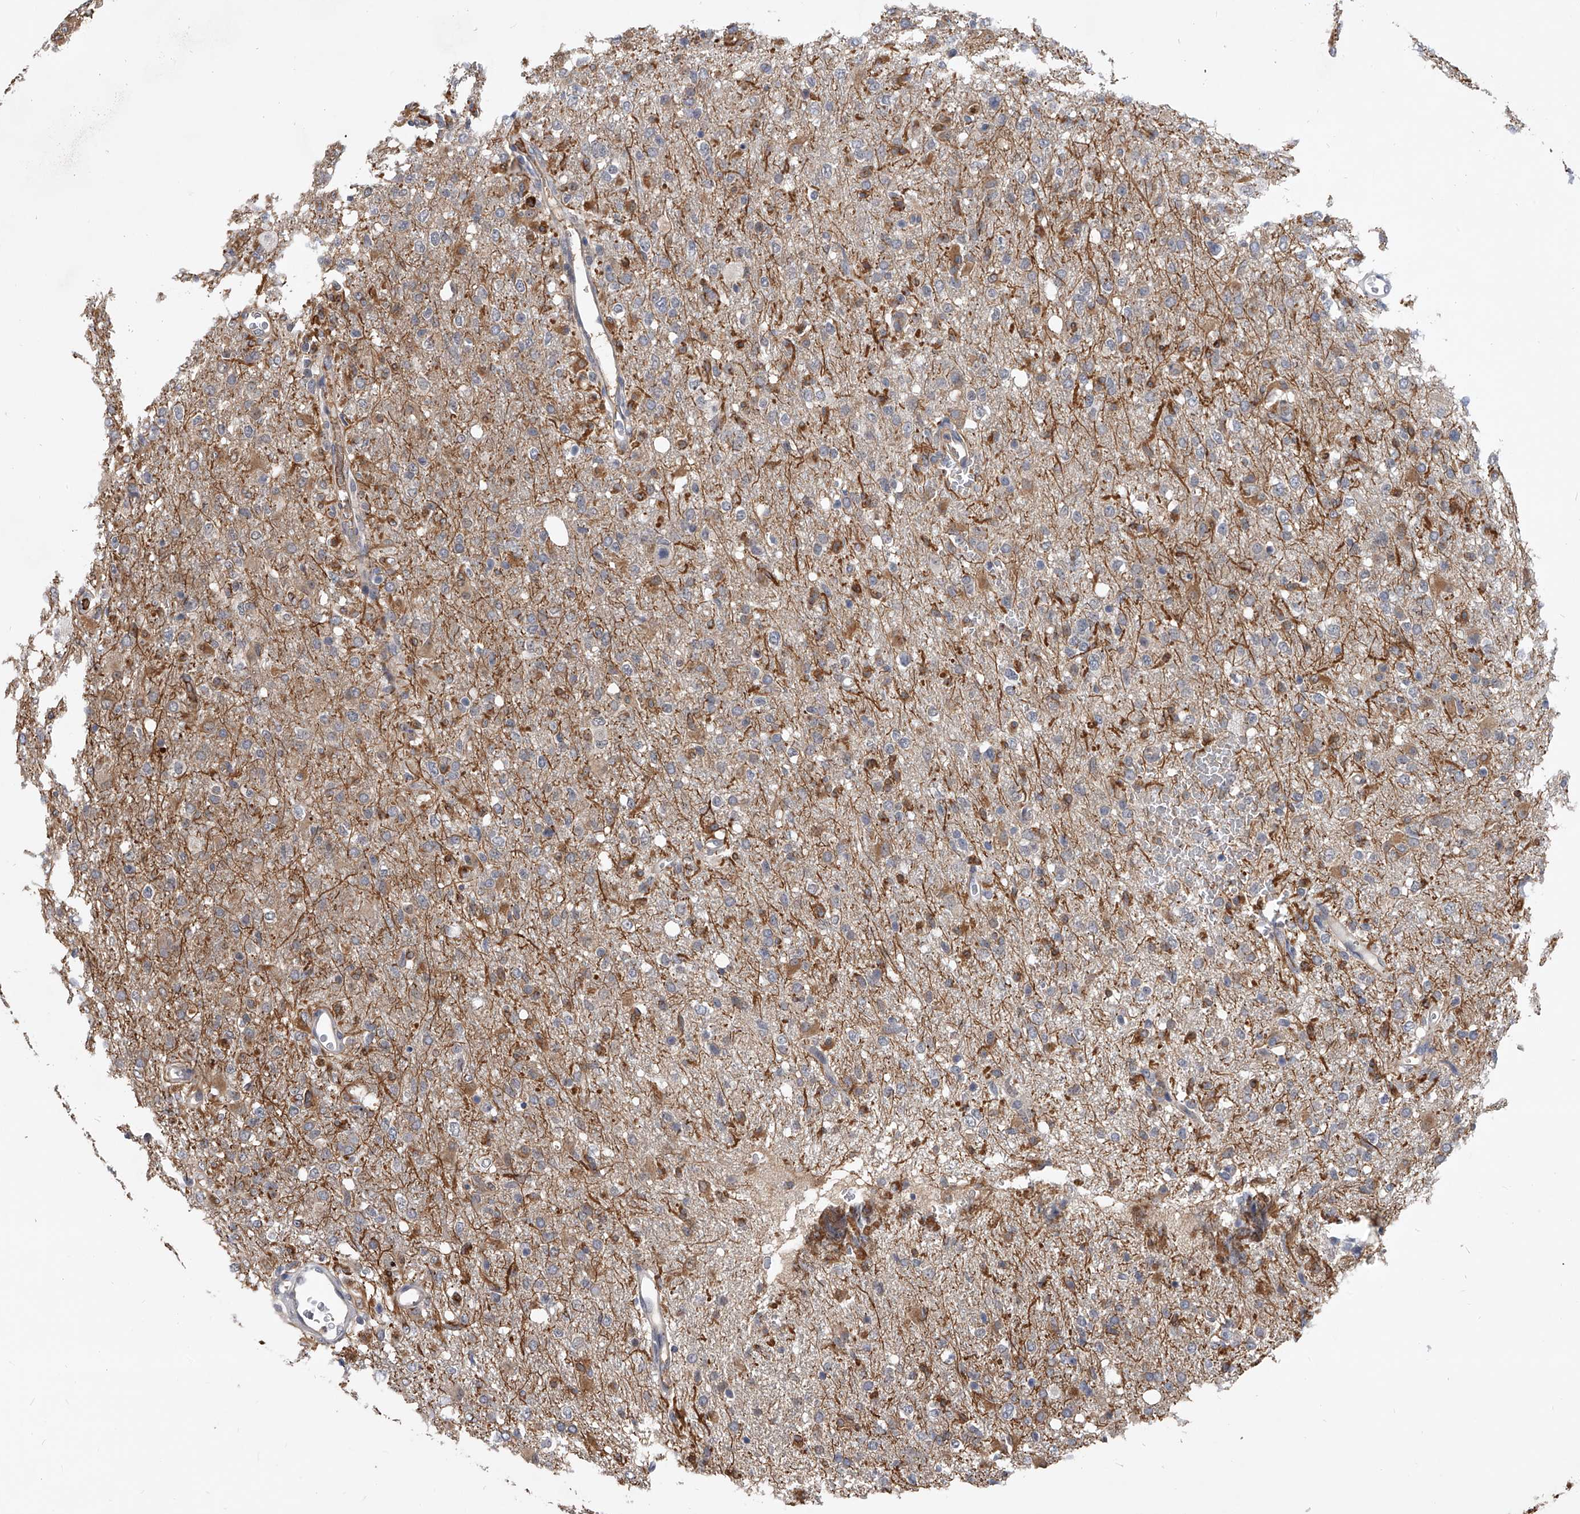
{"staining": {"intensity": "moderate", "quantity": "<25%", "location": "cytoplasmic/membranous"}, "tissue": "glioma", "cell_type": "Tumor cells", "image_type": "cancer", "snomed": [{"axis": "morphology", "description": "Glioma, malignant, High grade"}, {"axis": "topography", "description": "Brain"}], "caption": "Immunohistochemistry (IHC) of malignant glioma (high-grade) exhibits low levels of moderate cytoplasmic/membranous expression in approximately <25% of tumor cells.", "gene": "ZNF25", "patient": {"sex": "female", "age": 57}}